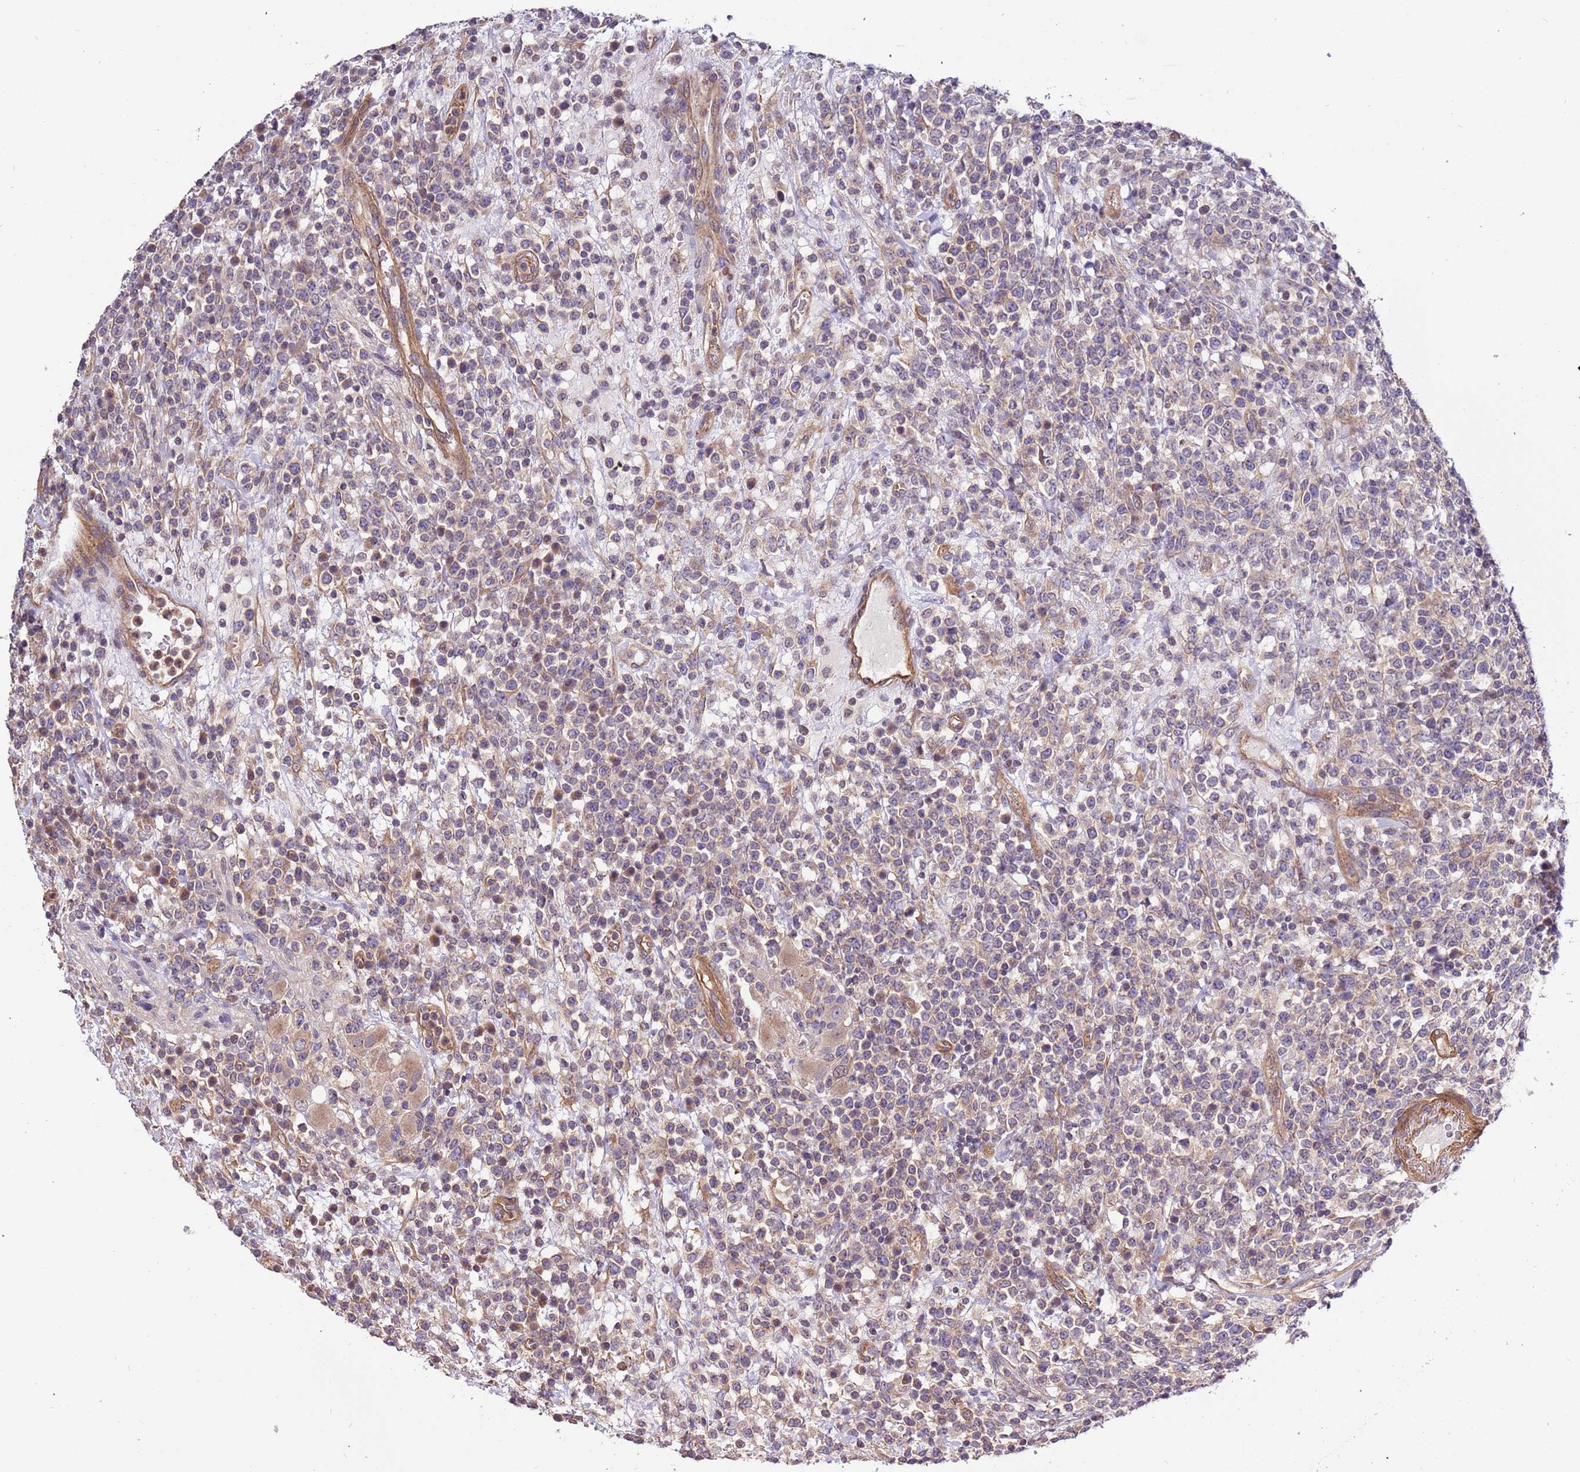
{"staining": {"intensity": "weak", "quantity": "<25%", "location": "cytoplasmic/membranous"}, "tissue": "lymphoma", "cell_type": "Tumor cells", "image_type": "cancer", "snomed": [{"axis": "morphology", "description": "Malignant lymphoma, non-Hodgkin's type, High grade"}, {"axis": "topography", "description": "Colon"}], "caption": "The micrograph exhibits no staining of tumor cells in malignant lymphoma, non-Hodgkin's type (high-grade).", "gene": "LAMB4", "patient": {"sex": "female", "age": 53}}